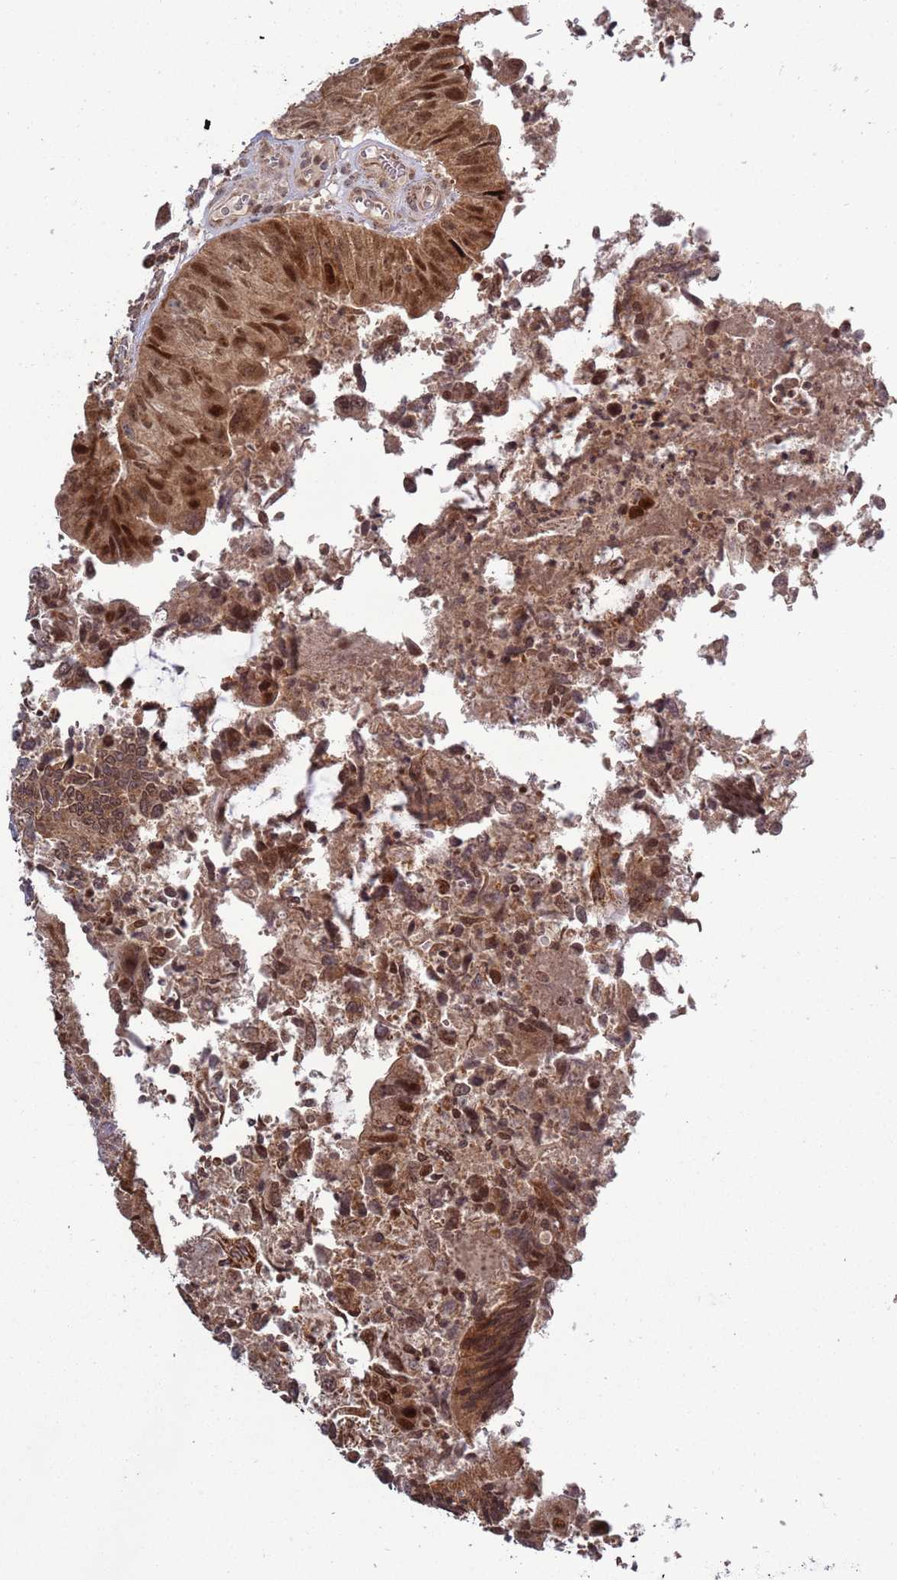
{"staining": {"intensity": "moderate", "quantity": ">75%", "location": "cytoplasmic/membranous,nuclear"}, "tissue": "colorectal cancer", "cell_type": "Tumor cells", "image_type": "cancer", "snomed": [{"axis": "morphology", "description": "Adenocarcinoma, NOS"}, {"axis": "topography", "description": "Colon"}], "caption": "This image demonstrates IHC staining of colorectal cancer (adenocarcinoma), with medium moderate cytoplasmic/membranous and nuclear staining in about >75% of tumor cells.", "gene": "RCOR2", "patient": {"sex": "female", "age": 67}}